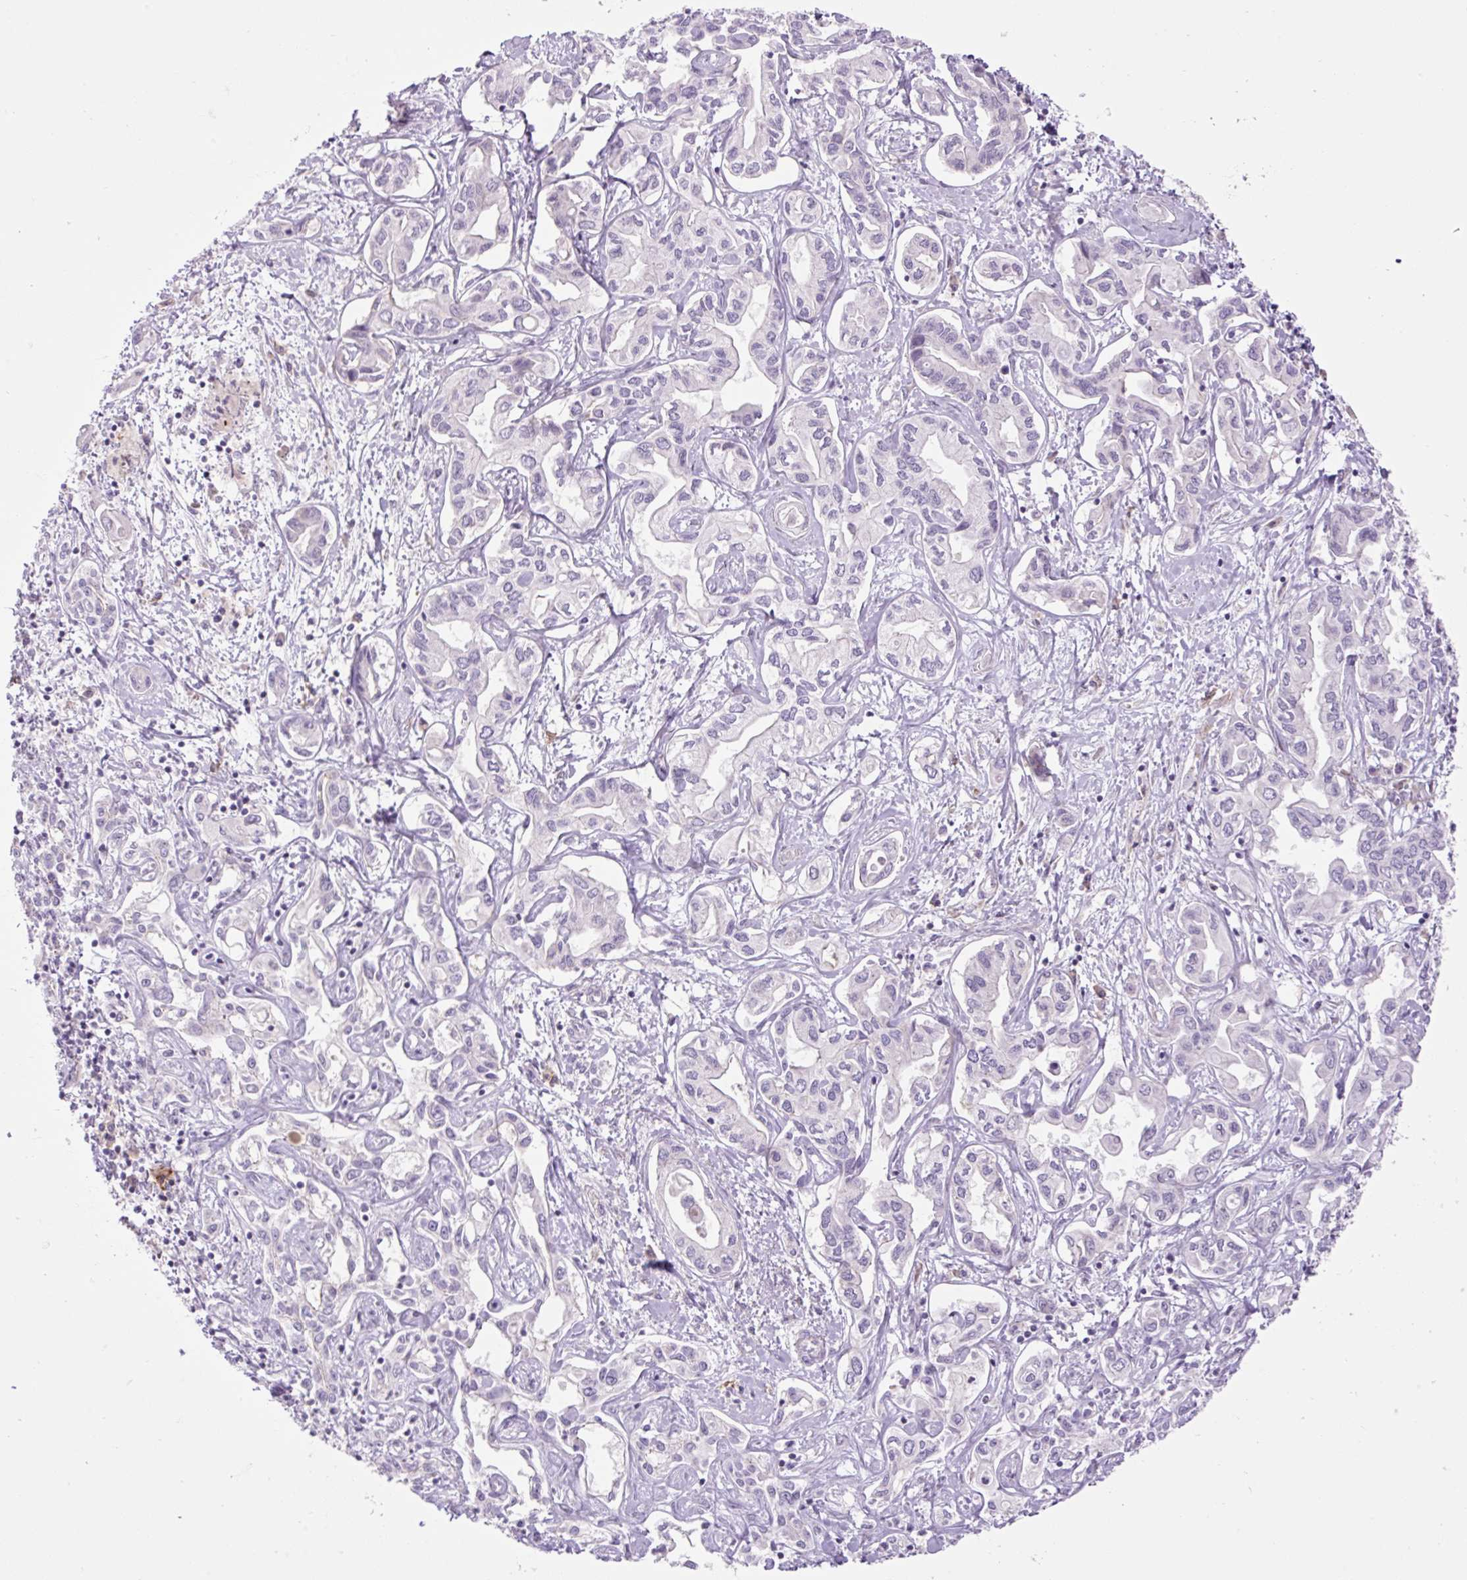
{"staining": {"intensity": "negative", "quantity": "none", "location": "none"}, "tissue": "liver cancer", "cell_type": "Tumor cells", "image_type": "cancer", "snomed": [{"axis": "morphology", "description": "Cholangiocarcinoma"}, {"axis": "topography", "description": "Liver"}], "caption": "This is a photomicrograph of IHC staining of liver cancer (cholangiocarcinoma), which shows no expression in tumor cells. (DAB (3,3'-diaminobenzidine) immunohistochemistry (IHC), high magnification).", "gene": "GRID2", "patient": {"sex": "female", "age": 64}}